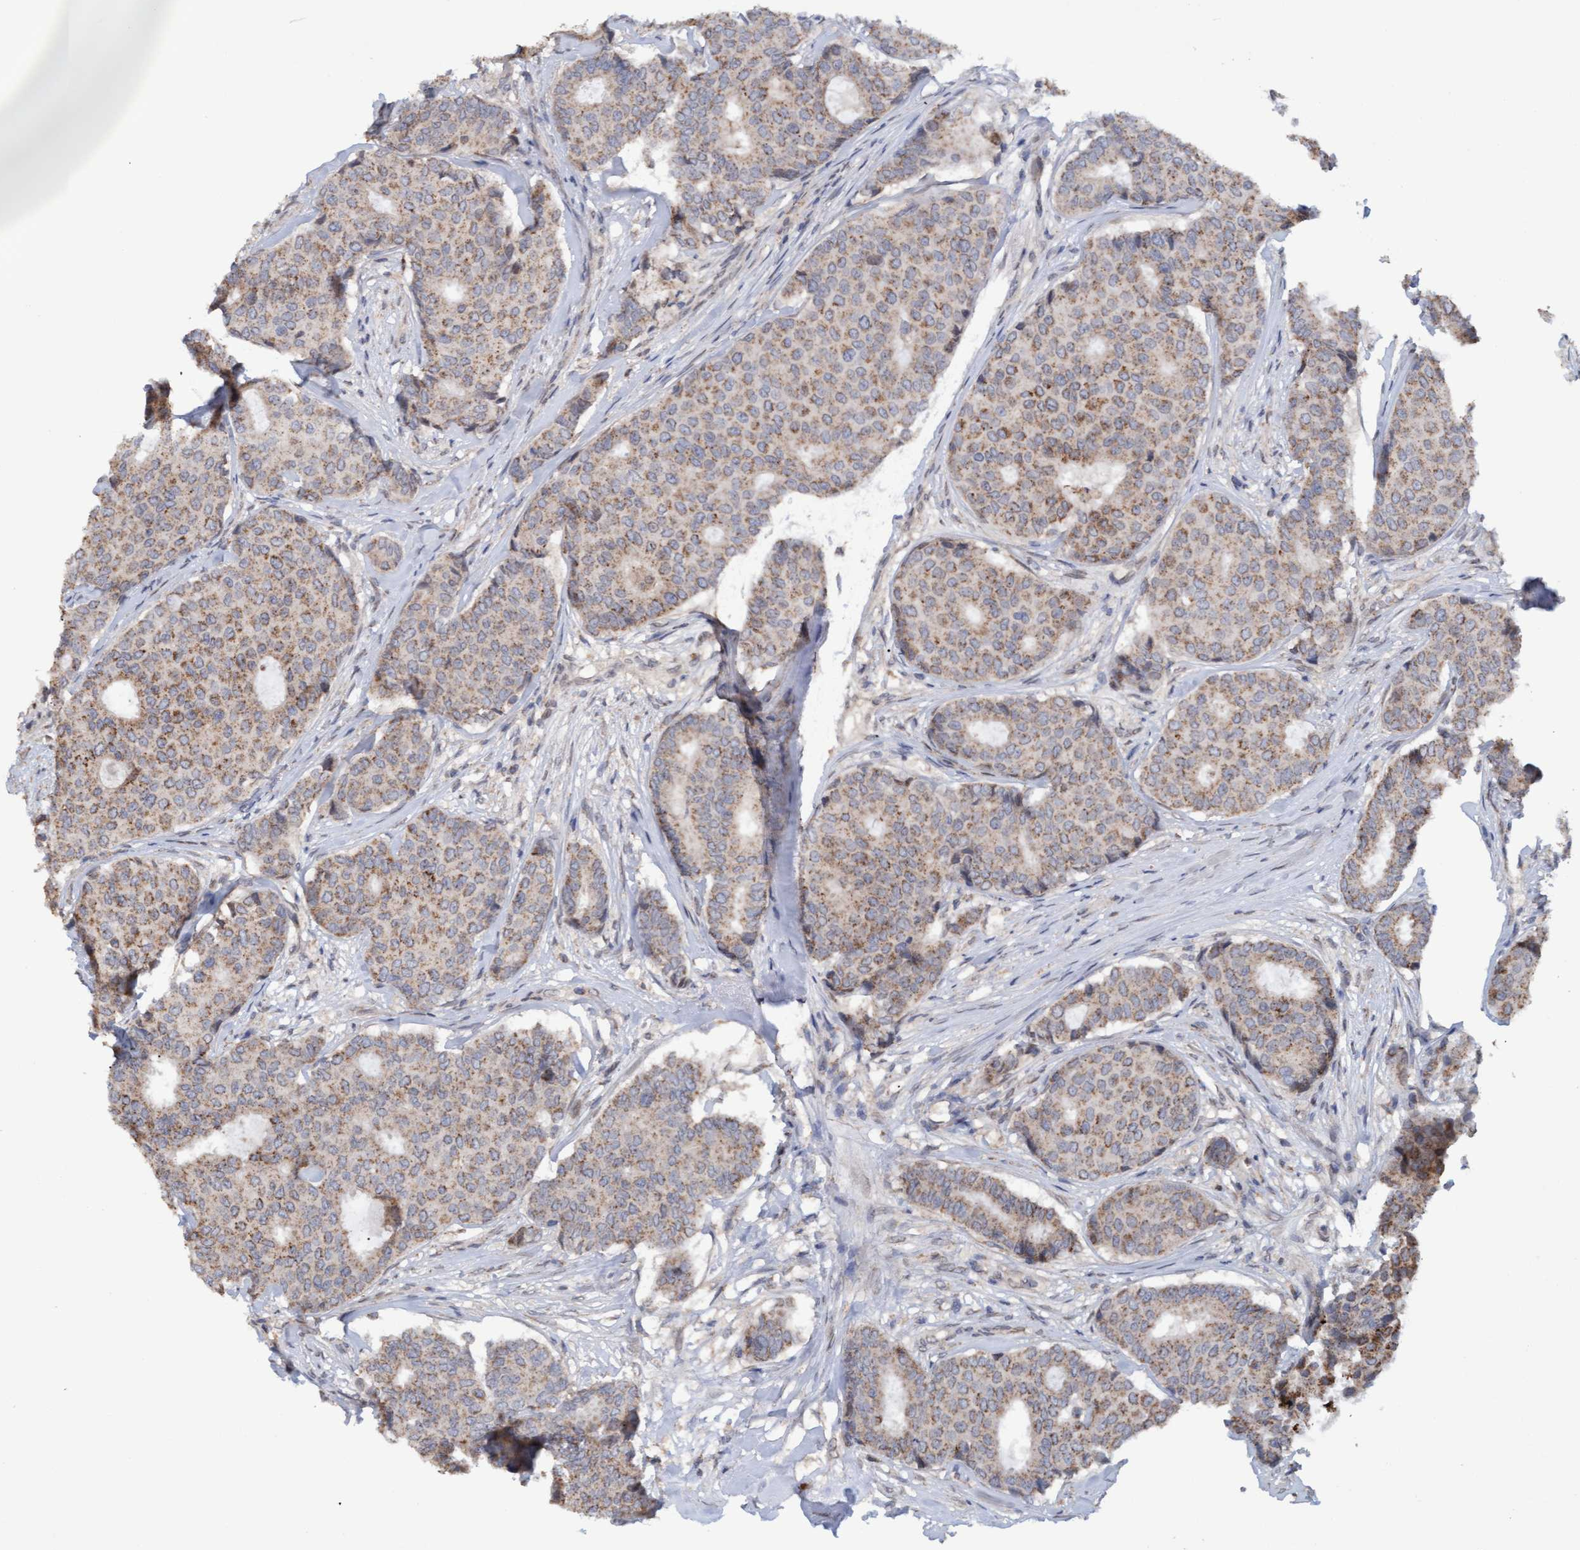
{"staining": {"intensity": "weak", "quantity": ">75%", "location": "cytoplasmic/membranous"}, "tissue": "breast cancer", "cell_type": "Tumor cells", "image_type": "cancer", "snomed": [{"axis": "morphology", "description": "Duct carcinoma"}, {"axis": "topography", "description": "Breast"}], "caption": "Infiltrating ductal carcinoma (breast) stained with a protein marker displays weak staining in tumor cells.", "gene": "MGLL", "patient": {"sex": "female", "age": 75}}